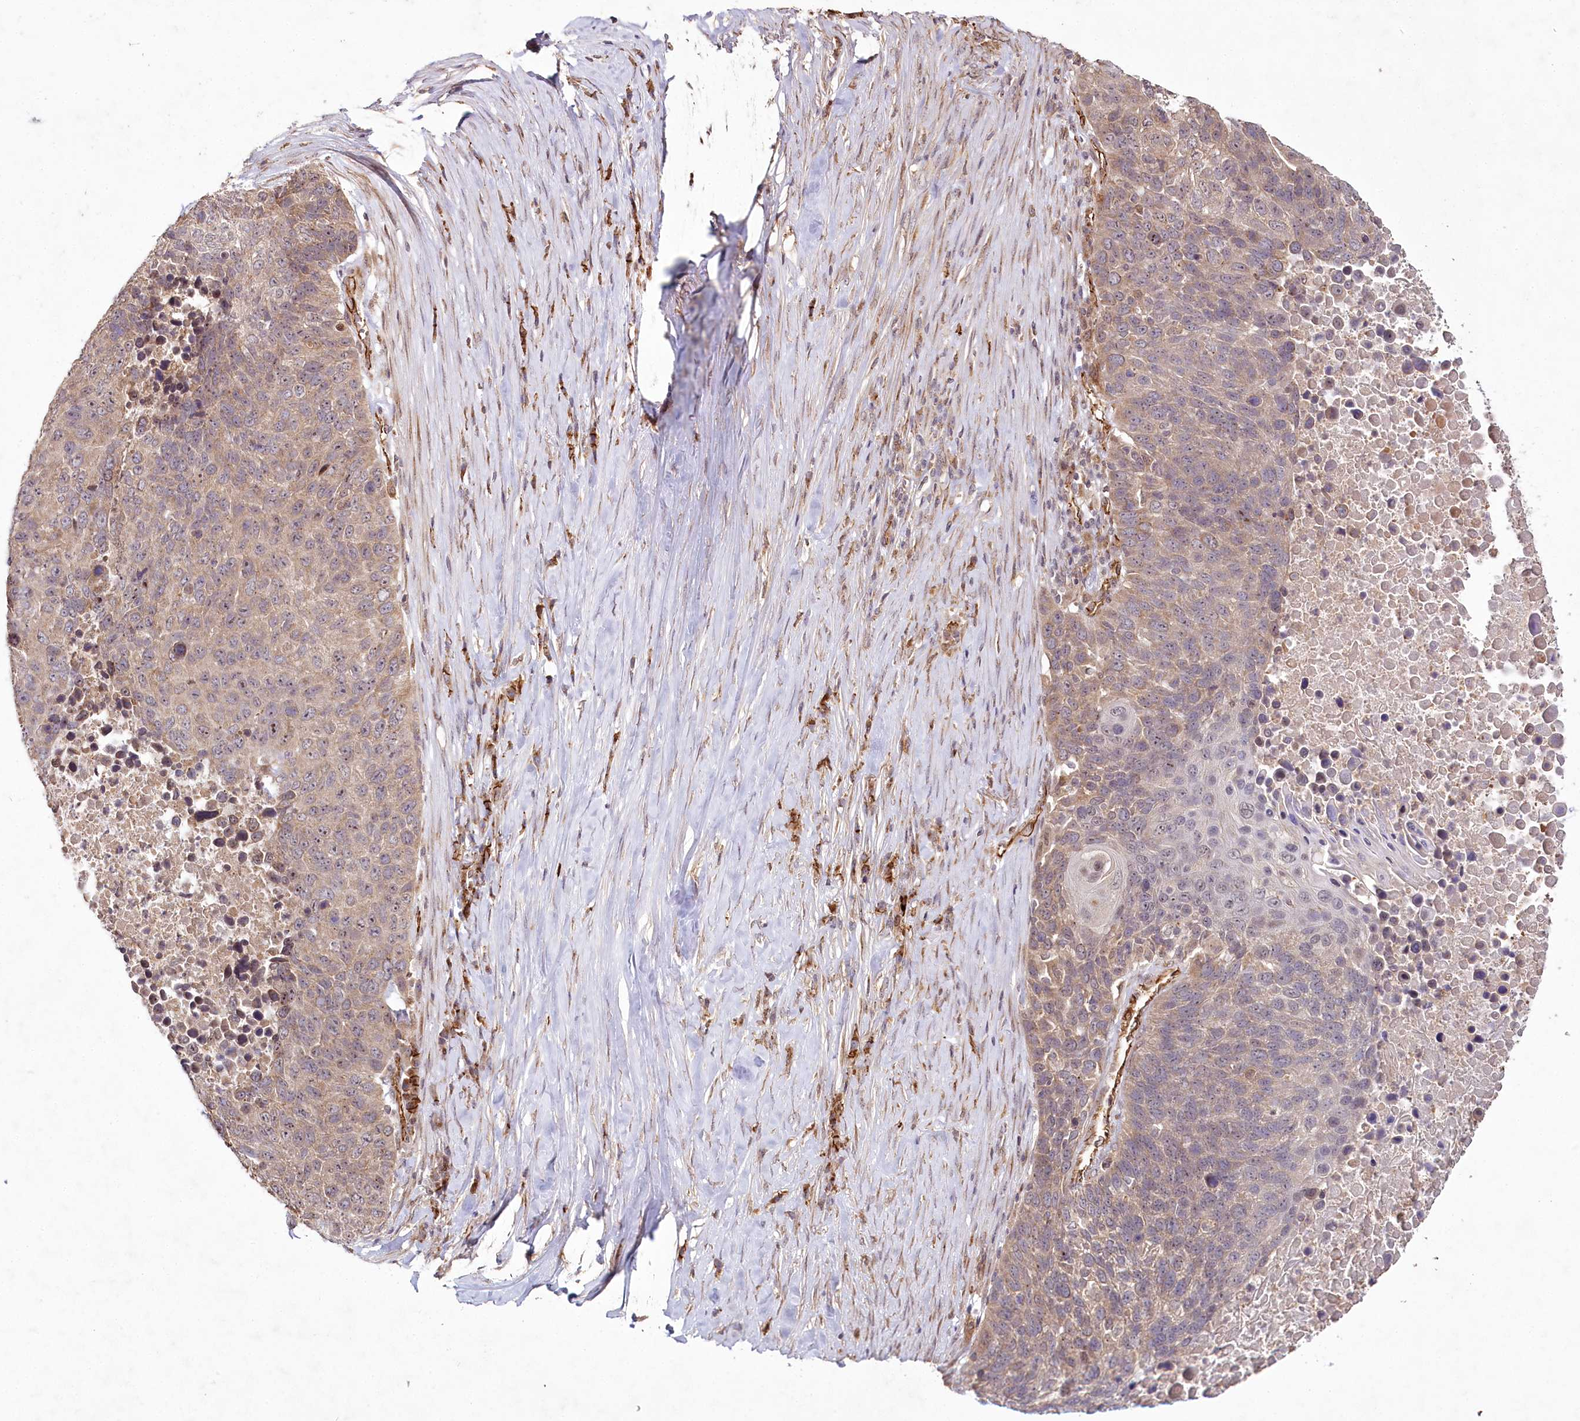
{"staining": {"intensity": "weak", "quantity": "25%-75%", "location": "cytoplasmic/membranous,nuclear"}, "tissue": "lung cancer", "cell_type": "Tumor cells", "image_type": "cancer", "snomed": [{"axis": "morphology", "description": "Normal tissue, NOS"}, {"axis": "morphology", "description": "Squamous cell carcinoma, NOS"}, {"axis": "topography", "description": "Lymph node"}, {"axis": "topography", "description": "Lung"}], "caption": "Lung squamous cell carcinoma stained for a protein reveals weak cytoplasmic/membranous and nuclear positivity in tumor cells.", "gene": "ALKBH8", "patient": {"sex": "male", "age": 66}}